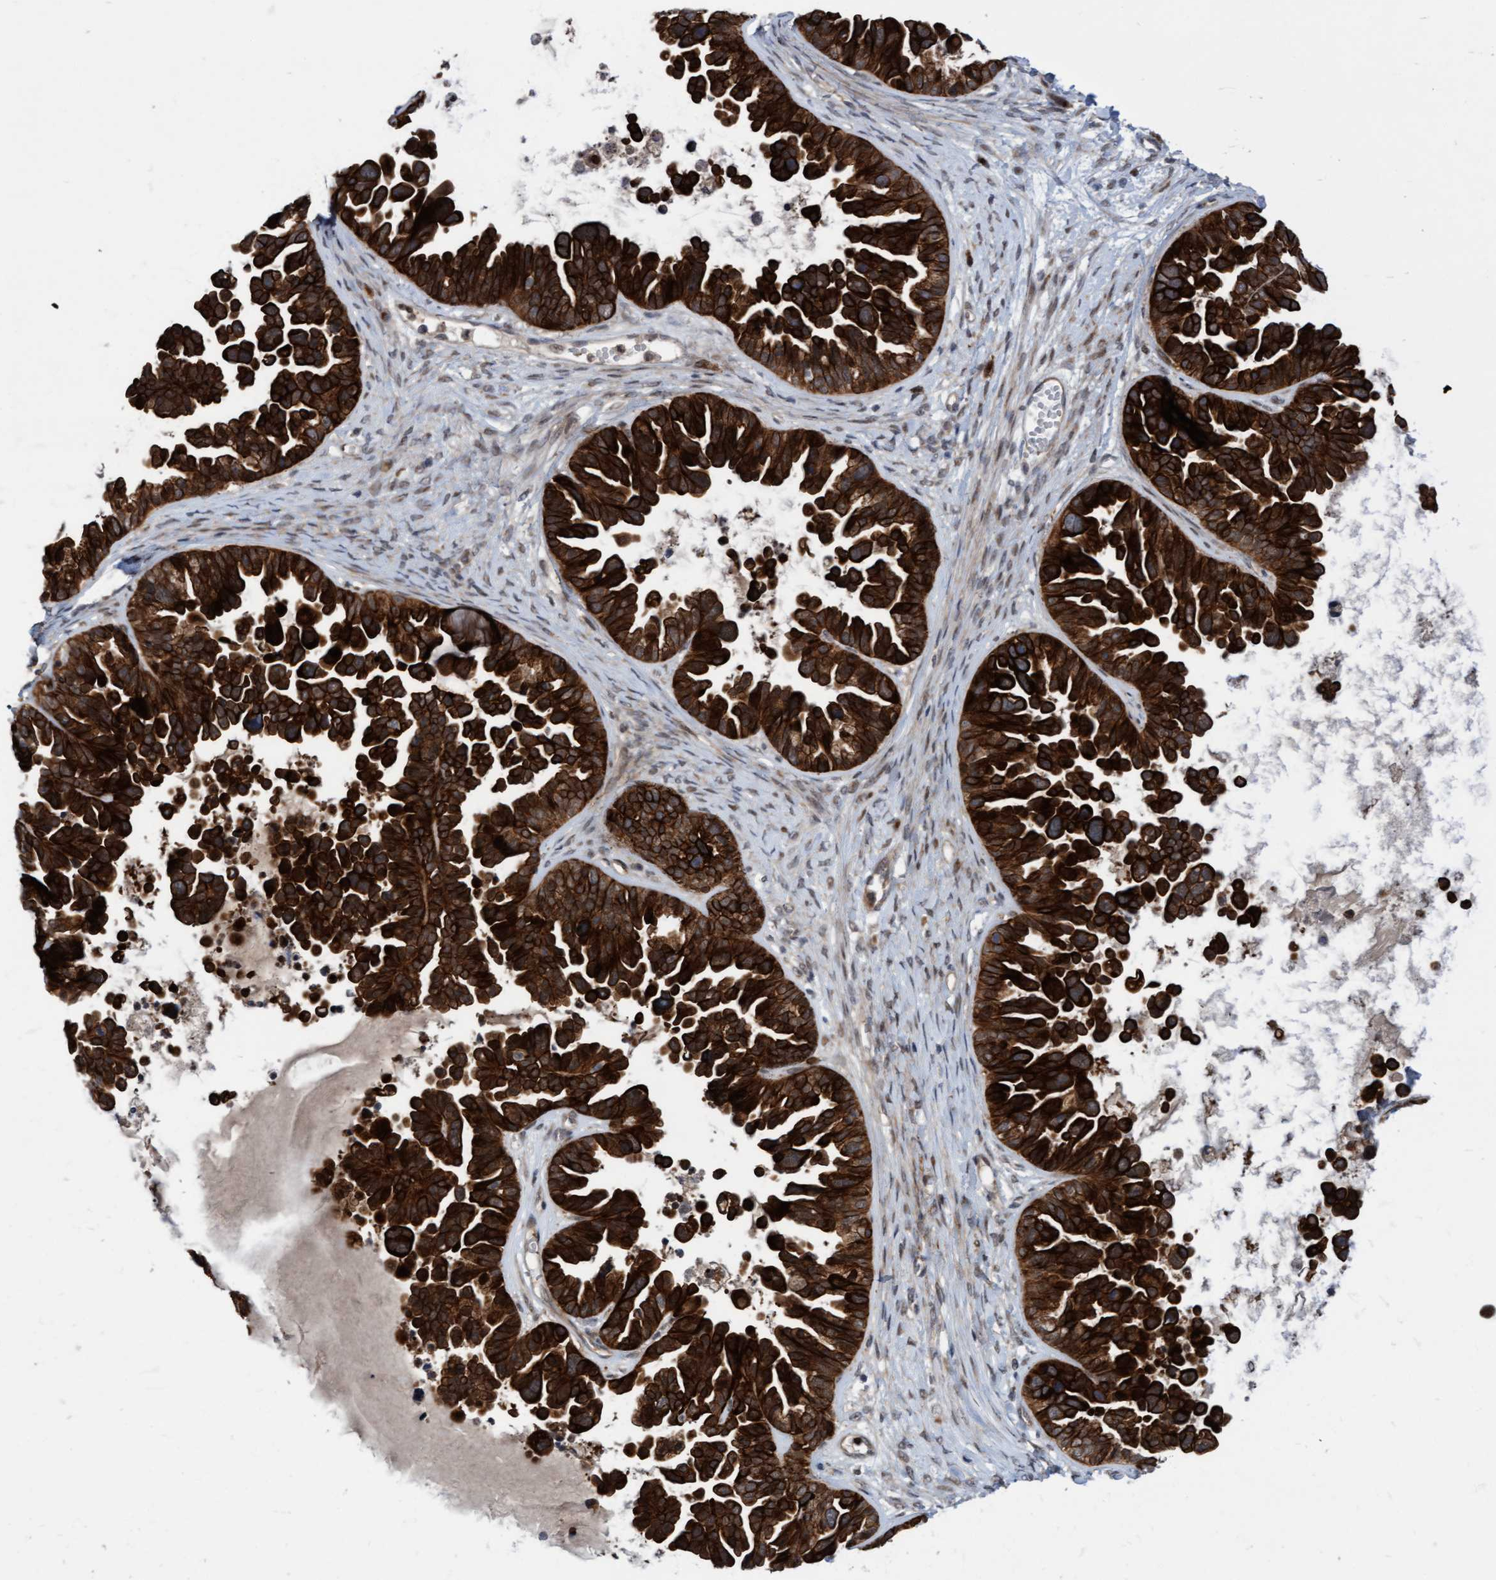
{"staining": {"intensity": "strong", "quantity": ">75%", "location": "cytoplasmic/membranous"}, "tissue": "ovarian cancer", "cell_type": "Tumor cells", "image_type": "cancer", "snomed": [{"axis": "morphology", "description": "Cystadenocarcinoma, serous, NOS"}, {"axis": "topography", "description": "Ovary"}], "caption": "A brown stain labels strong cytoplasmic/membranous staining of a protein in human ovarian cancer (serous cystadenocarcinoma) tumor cells. (DAB IHC with brightfield microscopy, high magnification).", "gene": "RAP1GAP2", "patient": {"sex": "female", "age": 56}}